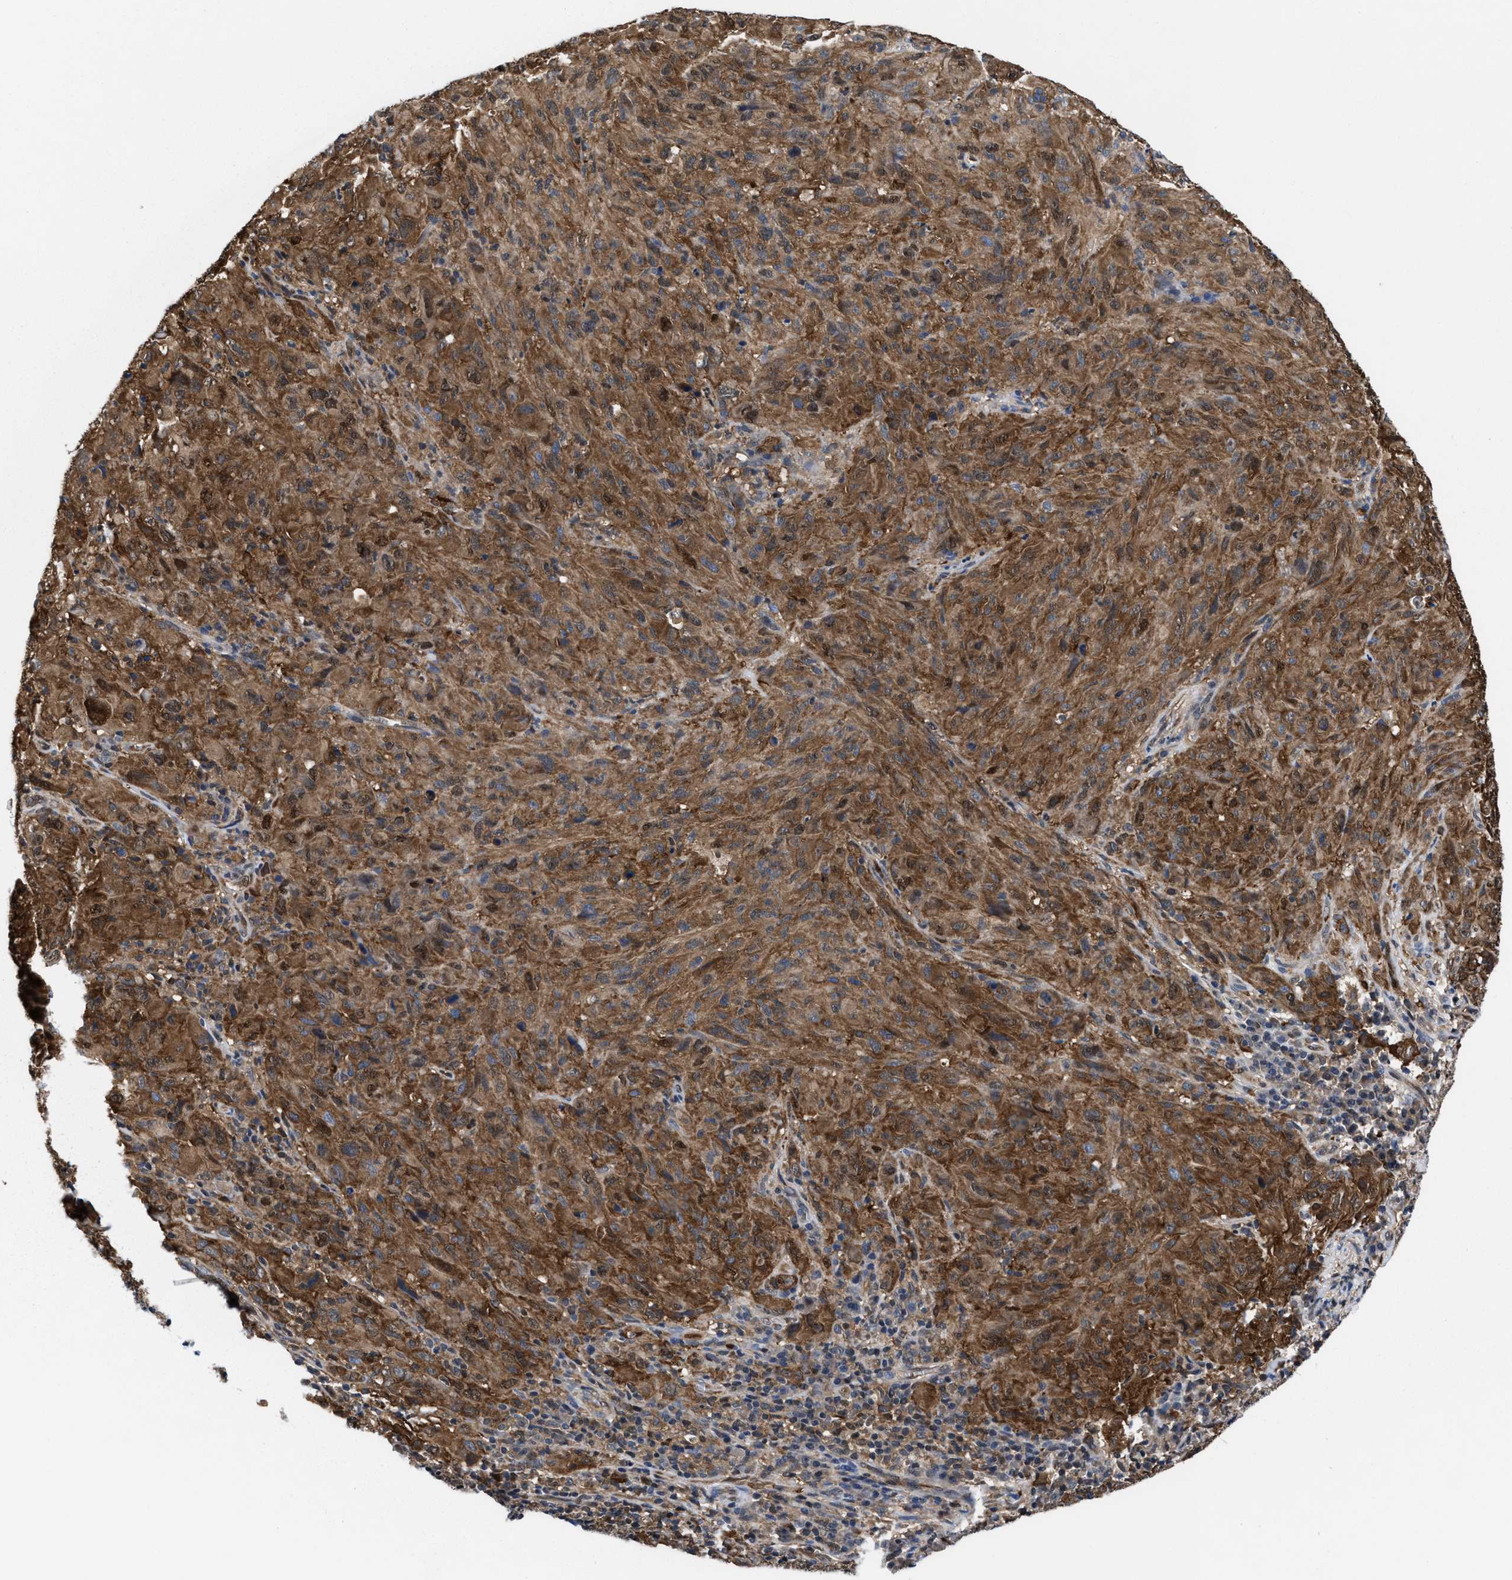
{"staining": {"intensity": "moderate", "quantity": ">75%", "location": "cytoplasmic/membranous"}, "tissue": "melanoma", "cell_type": "Tumor cells", "image_type": "cancer", "snomed": [{"axis": "morphology", "description": "Malignant melanoma, NOS"}, {"axis": "topography", "description": "Skin of head"}], "caption": "Immunohistochemistry (IHC) photomicrograph of neoplastic tissue: human malignant melanoma stained using immunohistochemistry (IHC) displays medium levels of moderate protein expression localized specifically in the cytoplasmic/membranous of tumor cells, appearing as a cytoplasmic/membranous brown color.", "gene": "ACLY", "patient": {"sex": "male", "age": 96}}